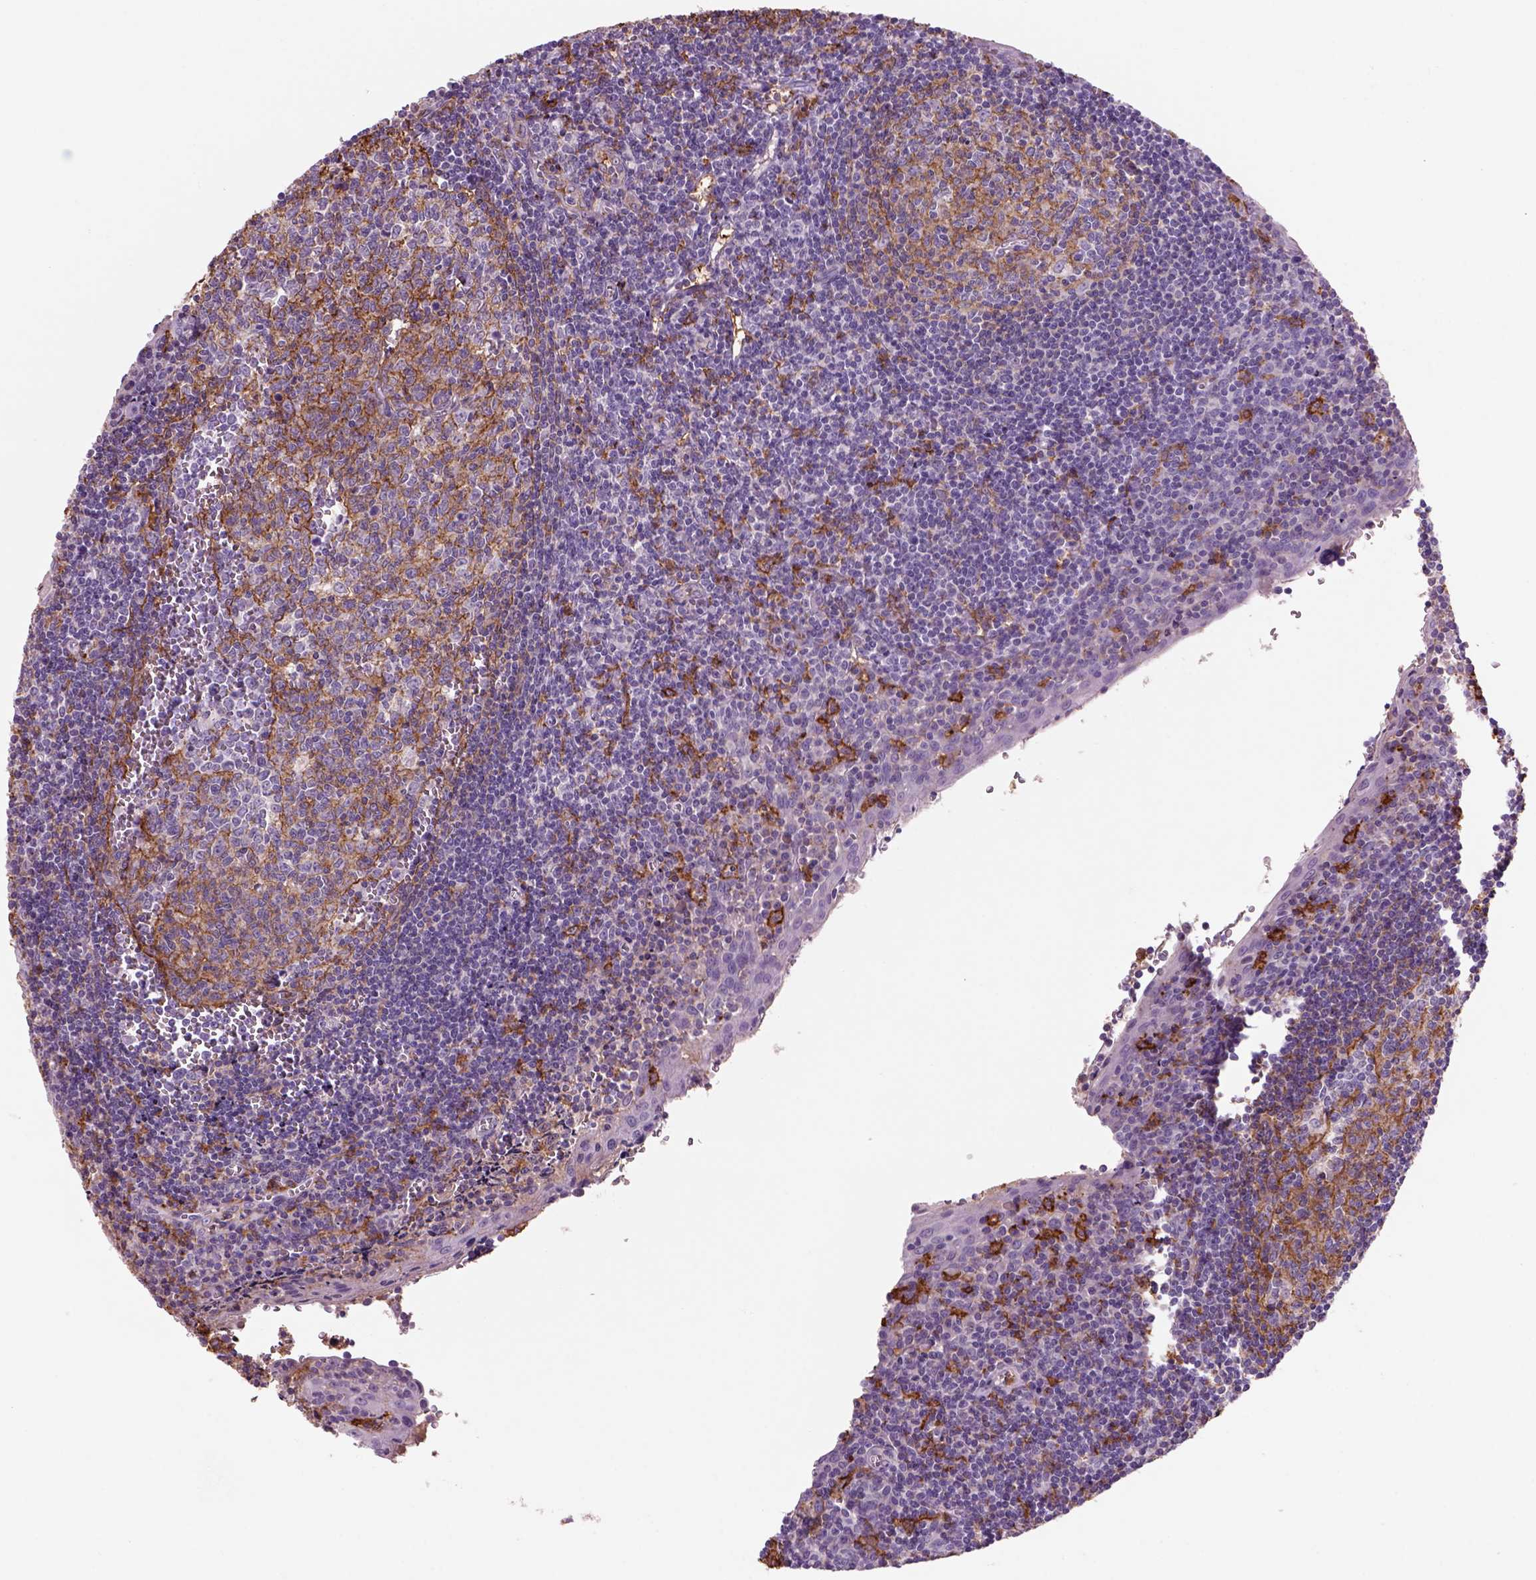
{"staining": {"intensity": "strong", "quantity": "<25%", "location": "cytoplasmic/membranous"}, "tissue": "tonsil", "cell_type": "Germinal center cells", "image_type": "normal", "snomed": [{"axis": "morphology", "description": "Normal tissue, NOS"}, {"axis": "morphology", "description": "Inflammation, NOS"}, {"axis": "topography", "description": "Tonsil"}], "caption": "The micrograph displays immunohistochemical staining of unremarkable tonsil. There is strong cytoplasmic/membranous expression is seen in approximately <25% of germinal center cells. The staining was performed using DAB (3,3'-diaminobenzidine), with brown indicating positive protein expression. Nuclei are stained blue with hematoxylin.", "gene": "CD14", "patient": {"sex": "female", "age": 31}}